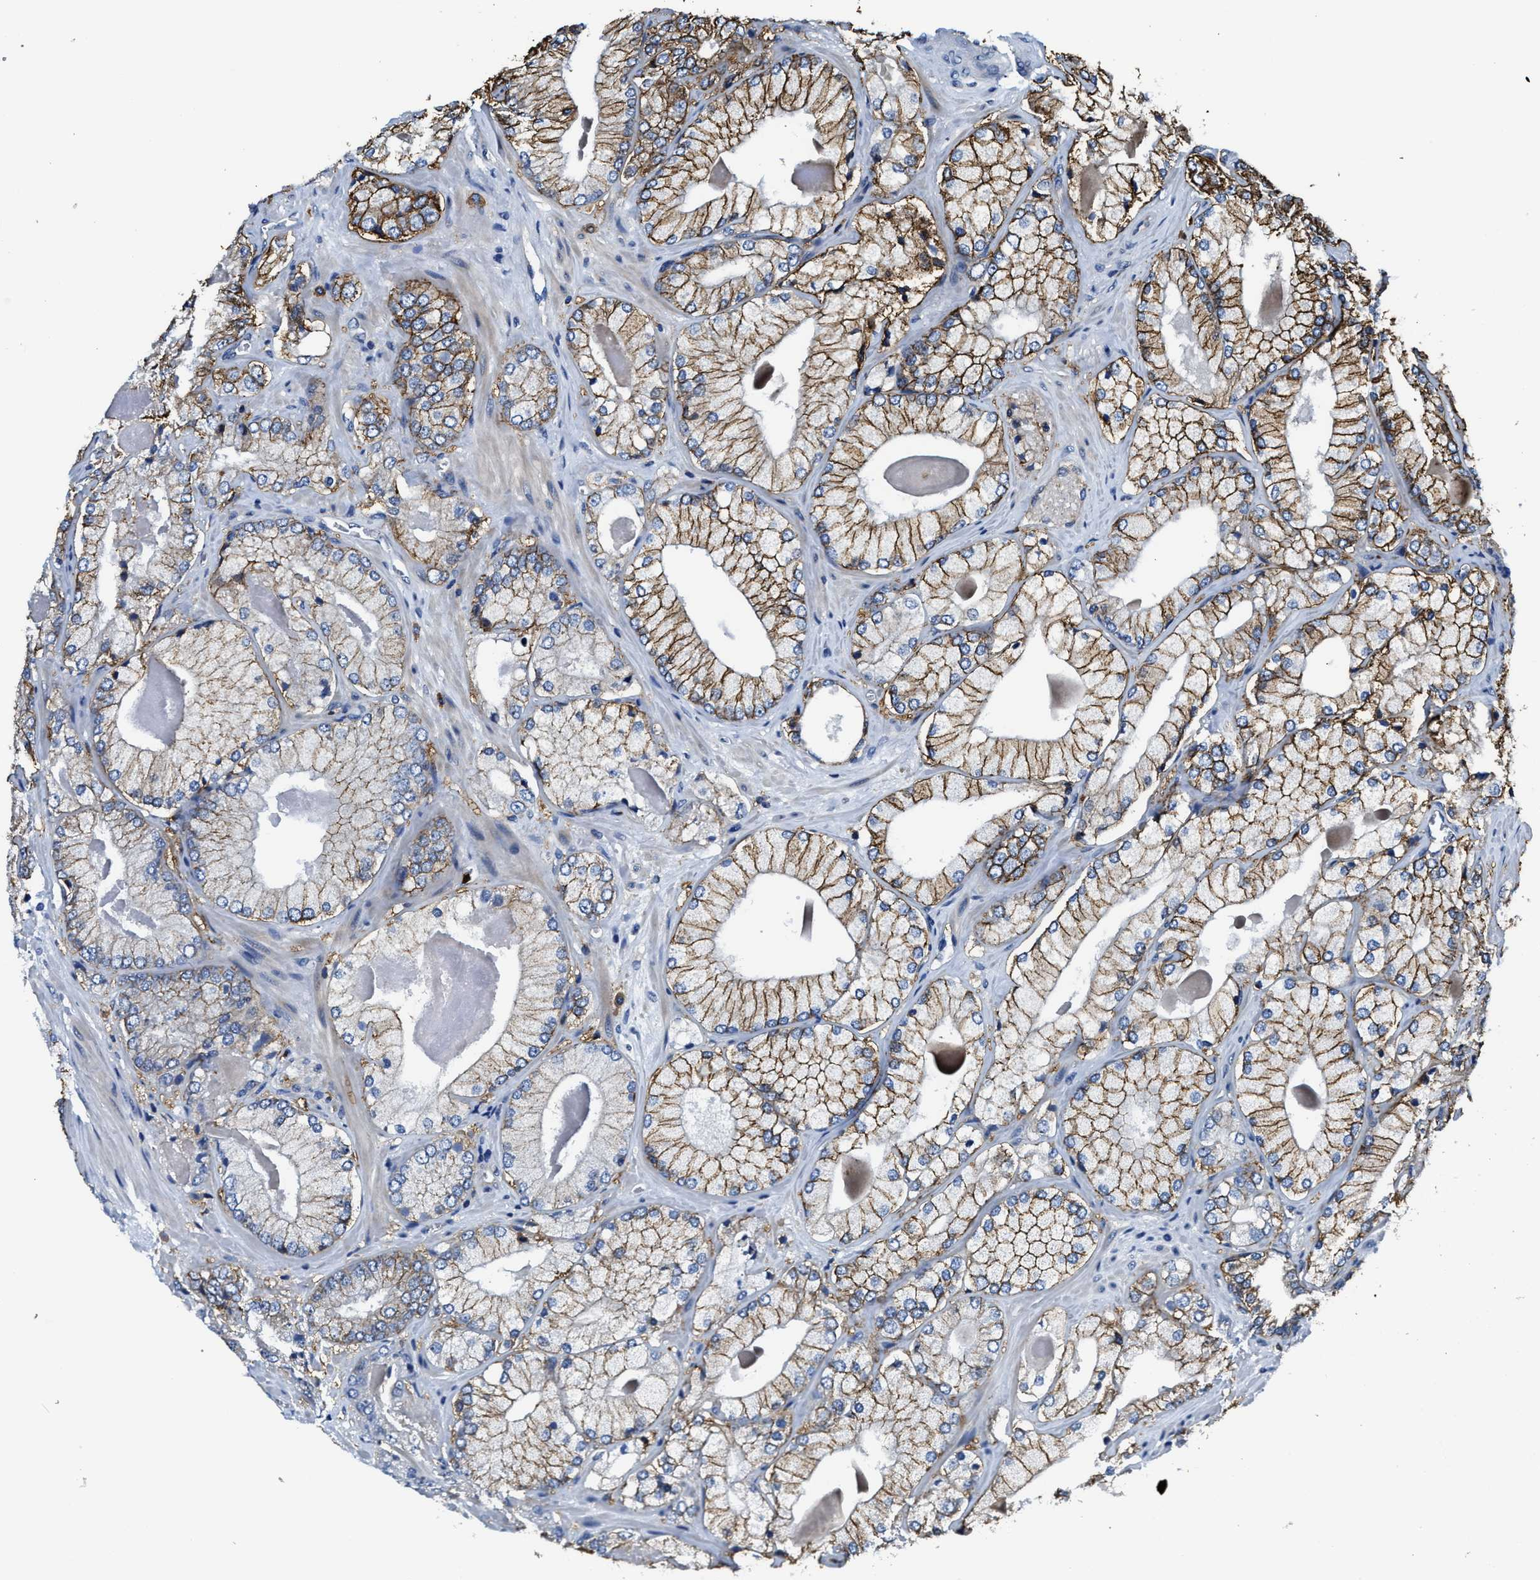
{"staining": {"intensity": "moderate", "quantity": "25%-75%", "location": "cytoplasmic/membranous"}, "tissue": "prostate cancer", "cell_type": "Tumor cells", "image_type": "cancer", "snomed": [{"axis": "morphology", "description": "Adenocarcinoma, Low grade"}, {"axis": "topography", "description": "Prostate"}], "caption": "Human prostate adenocarcinoma (low-grade) stained with a brown dye shows moderate cytoplasmic/membranous positive staining in approximately 25%-75% of tumor cells.", "gene": "TRAF6", "patient": {"sex": "male", "age": 65}}